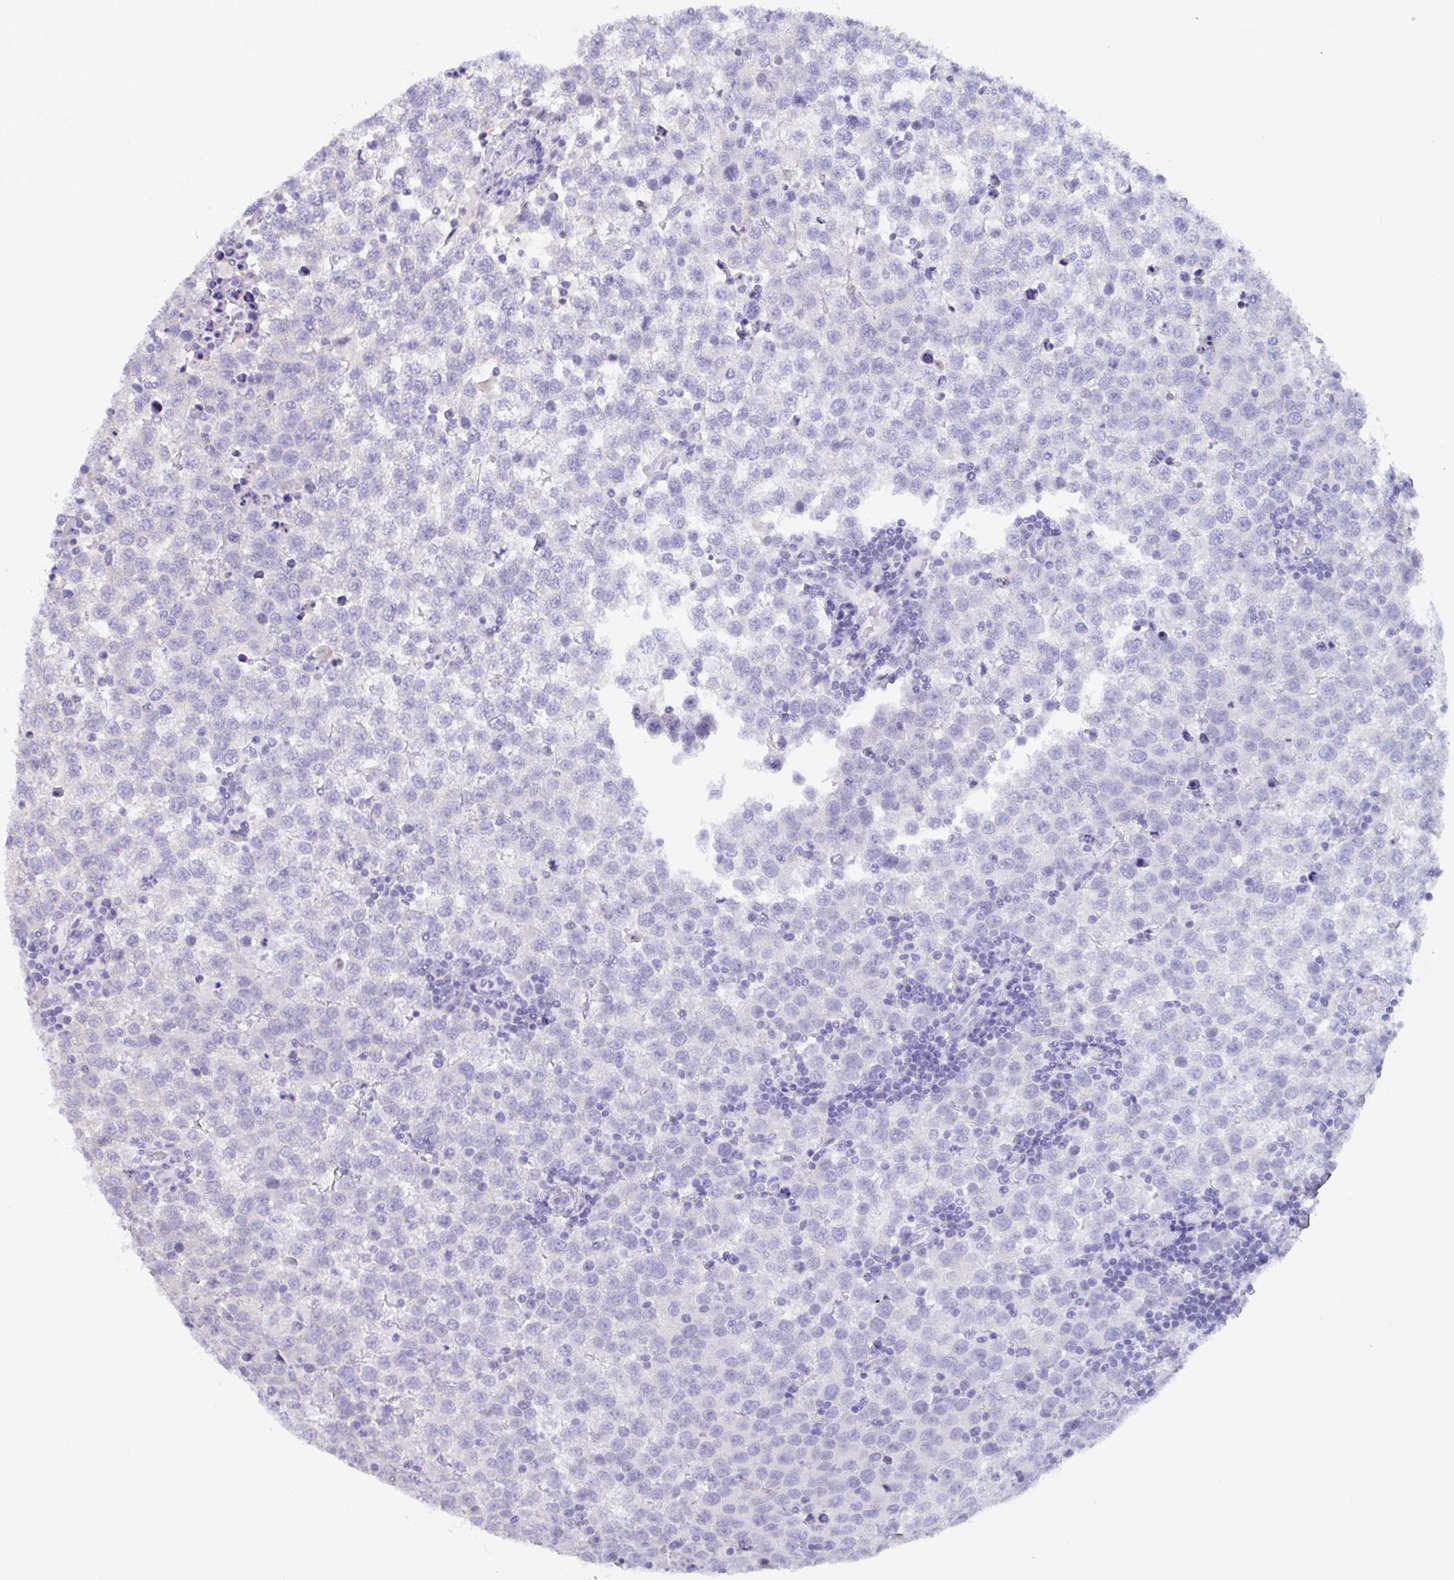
{"staining": {"intensity": "negative", "quantity": "none", "location": "none"}, "tissue": "testis cancer", "cell_type": "Tumor cells", "image_type": "cancer", "snomed": [{"axis": "morphology", "description": "Seminoma, NOS"}, {"axis": "topography", "description": "Testis"}], "caption": "Tumor cells are negative for protein expression in human testis cancer (seminoma). (Immunohistochemistry (ihc), brightfield microscopy, high magnification).", "gene": "SERPINB13", "patient": {"sex": "male", "age": 34}}